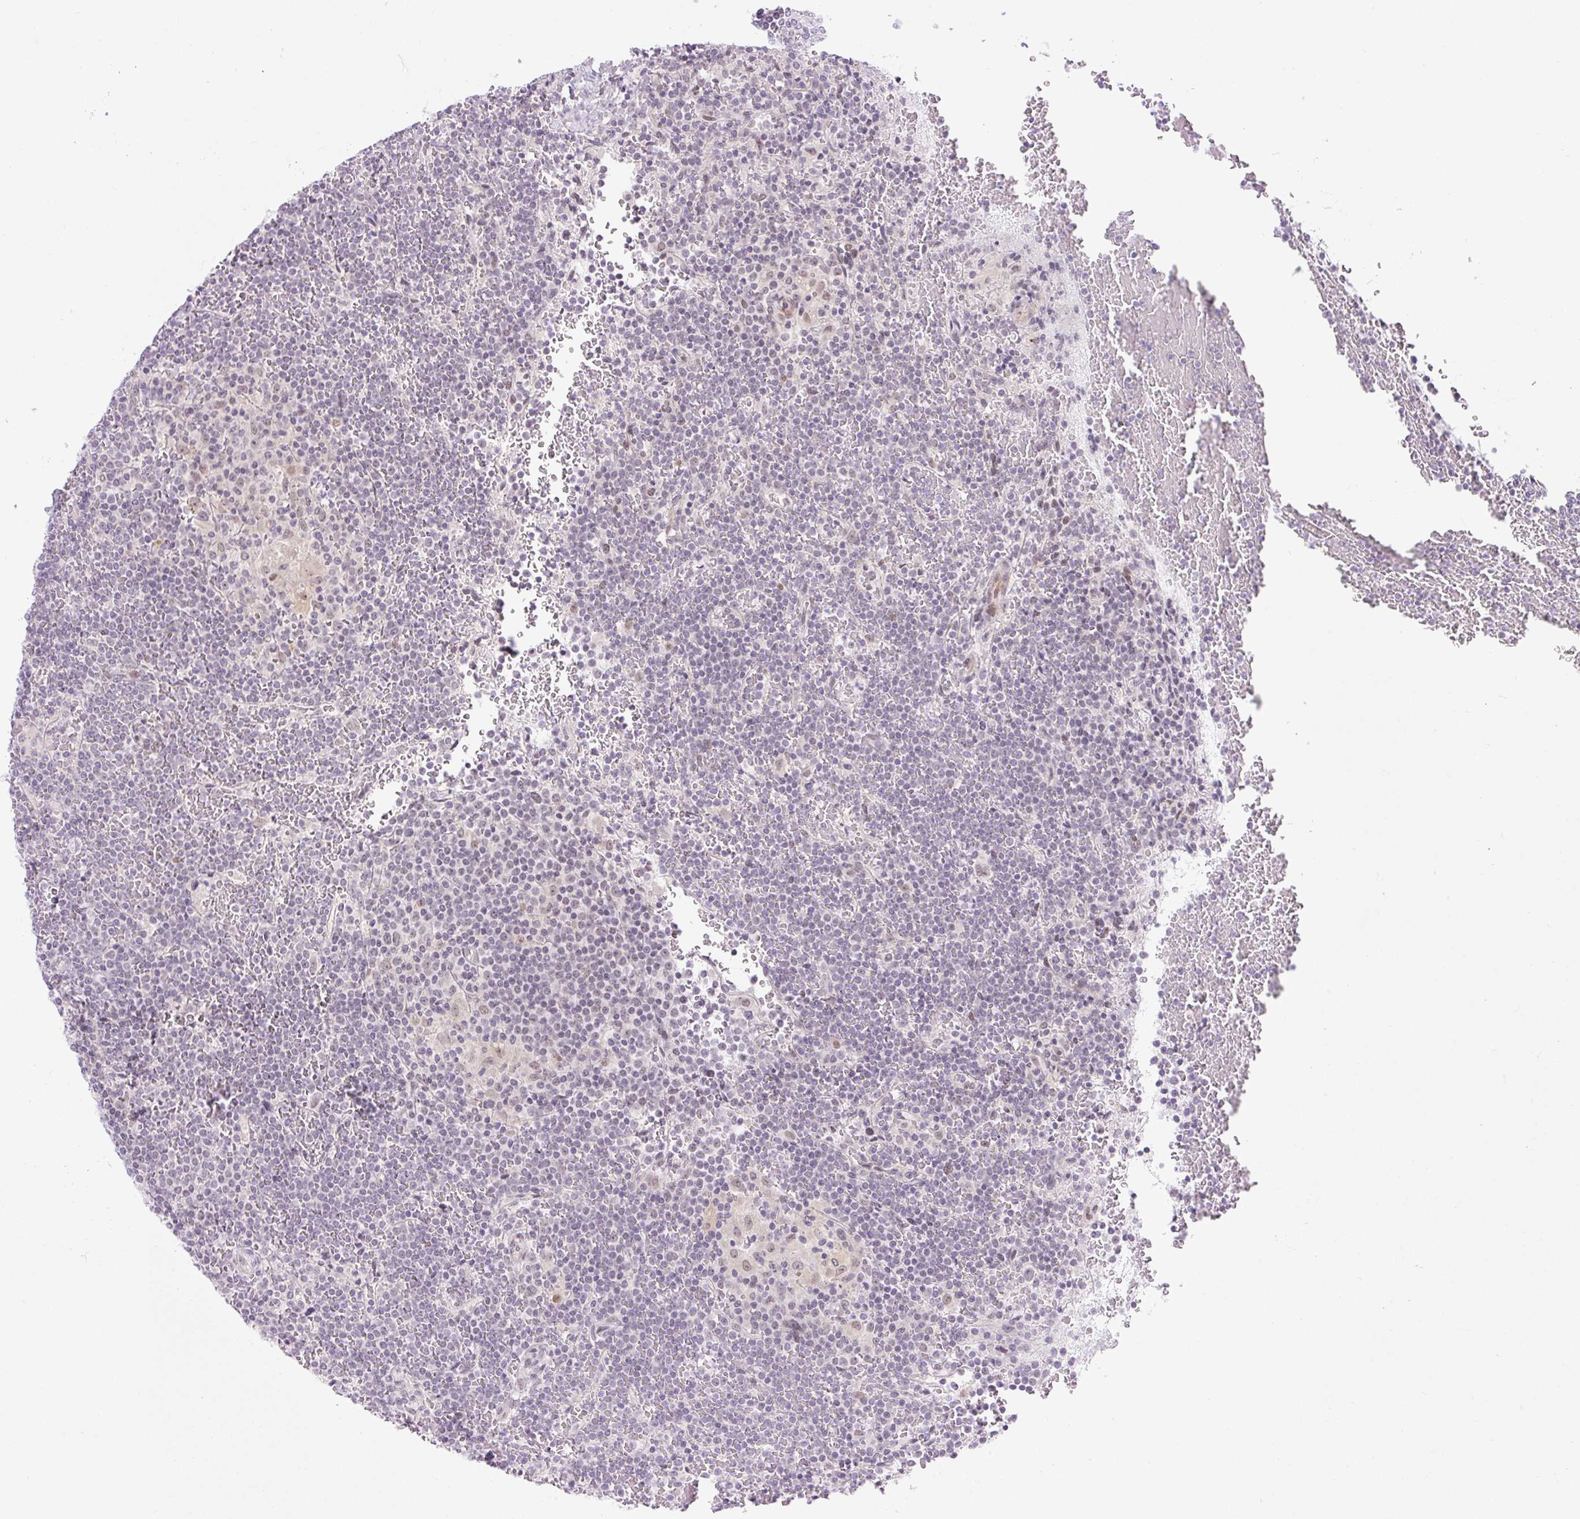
{"staining": {"intensity": "negative", "quantity": "none", "location": "none"}, "tissue": "lymphoma", "cell_type": "Tumor cells", "image_type": "cancer", "snomed": [{"axis": "morphology", "description": "Malignant lymphoma, non-Hodgkin's type, Low grade"}, {"axis": "topography", "description": "Spleen"}], "caption": "The micrograph exhibits no significant staining in tumor cells of malignant lymphoma, non-Hodgkin's type (low-grade).", "gene": "ICE1", "patient": {"sex": "female", "age": 19}}